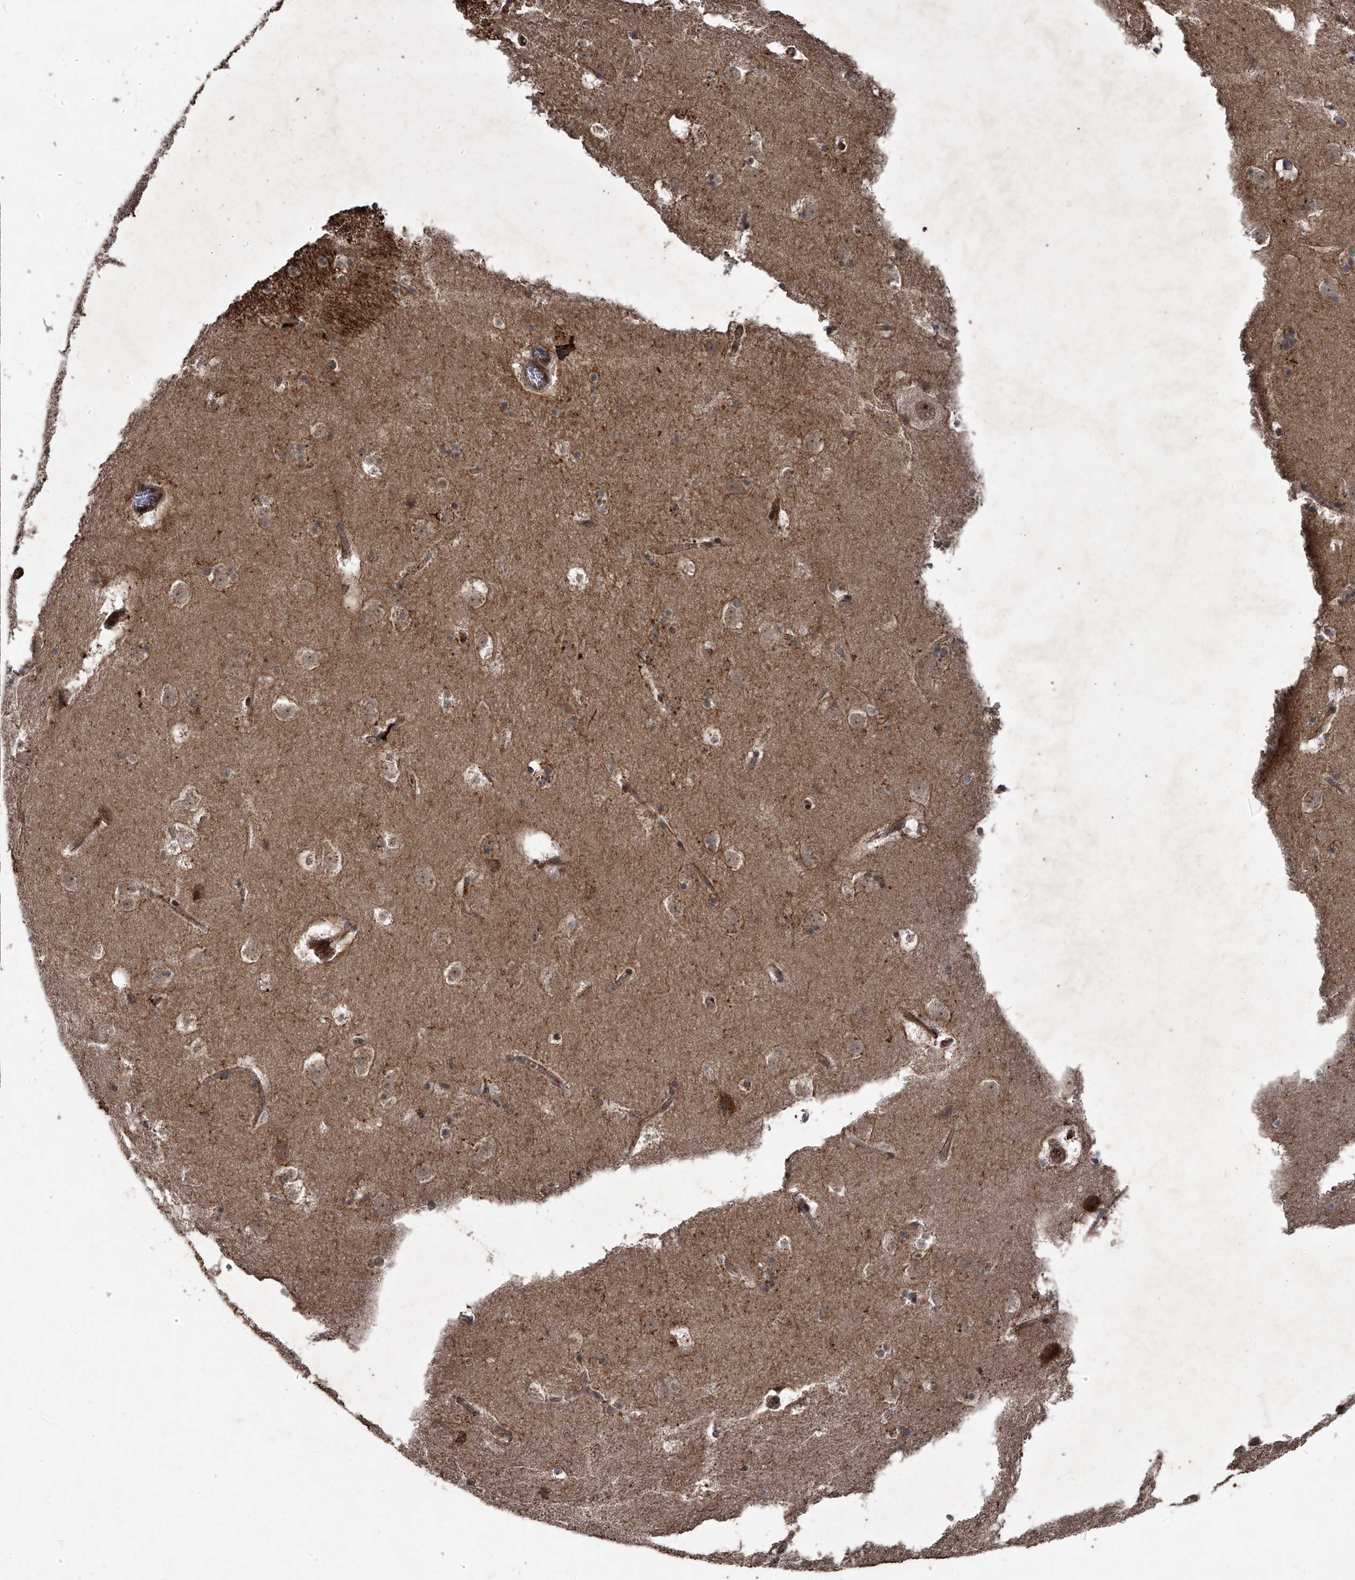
{"staining": {"intensity": "moderate", "quantity": "25%-75%", "location": "cytoplasmic/membranous"}, "tissue": "caudate", "cell_type": "Glial cells", "image_type": "normal", "snomed": [{"axis": "morphology", "description": "Normal tissue, NOS"}, {"axis": "topography", "description": "Lateral ventricle wall"}], "caption": "Immunohistochemical staining of unremarkable caudate displays 25%-75% levels of moderate cytoplasmic/membranous protein expression in approximately 25%-75% of glial cells.", "gene": "MAPKAP1", "patient": {"sex": "male", "age": 45}}